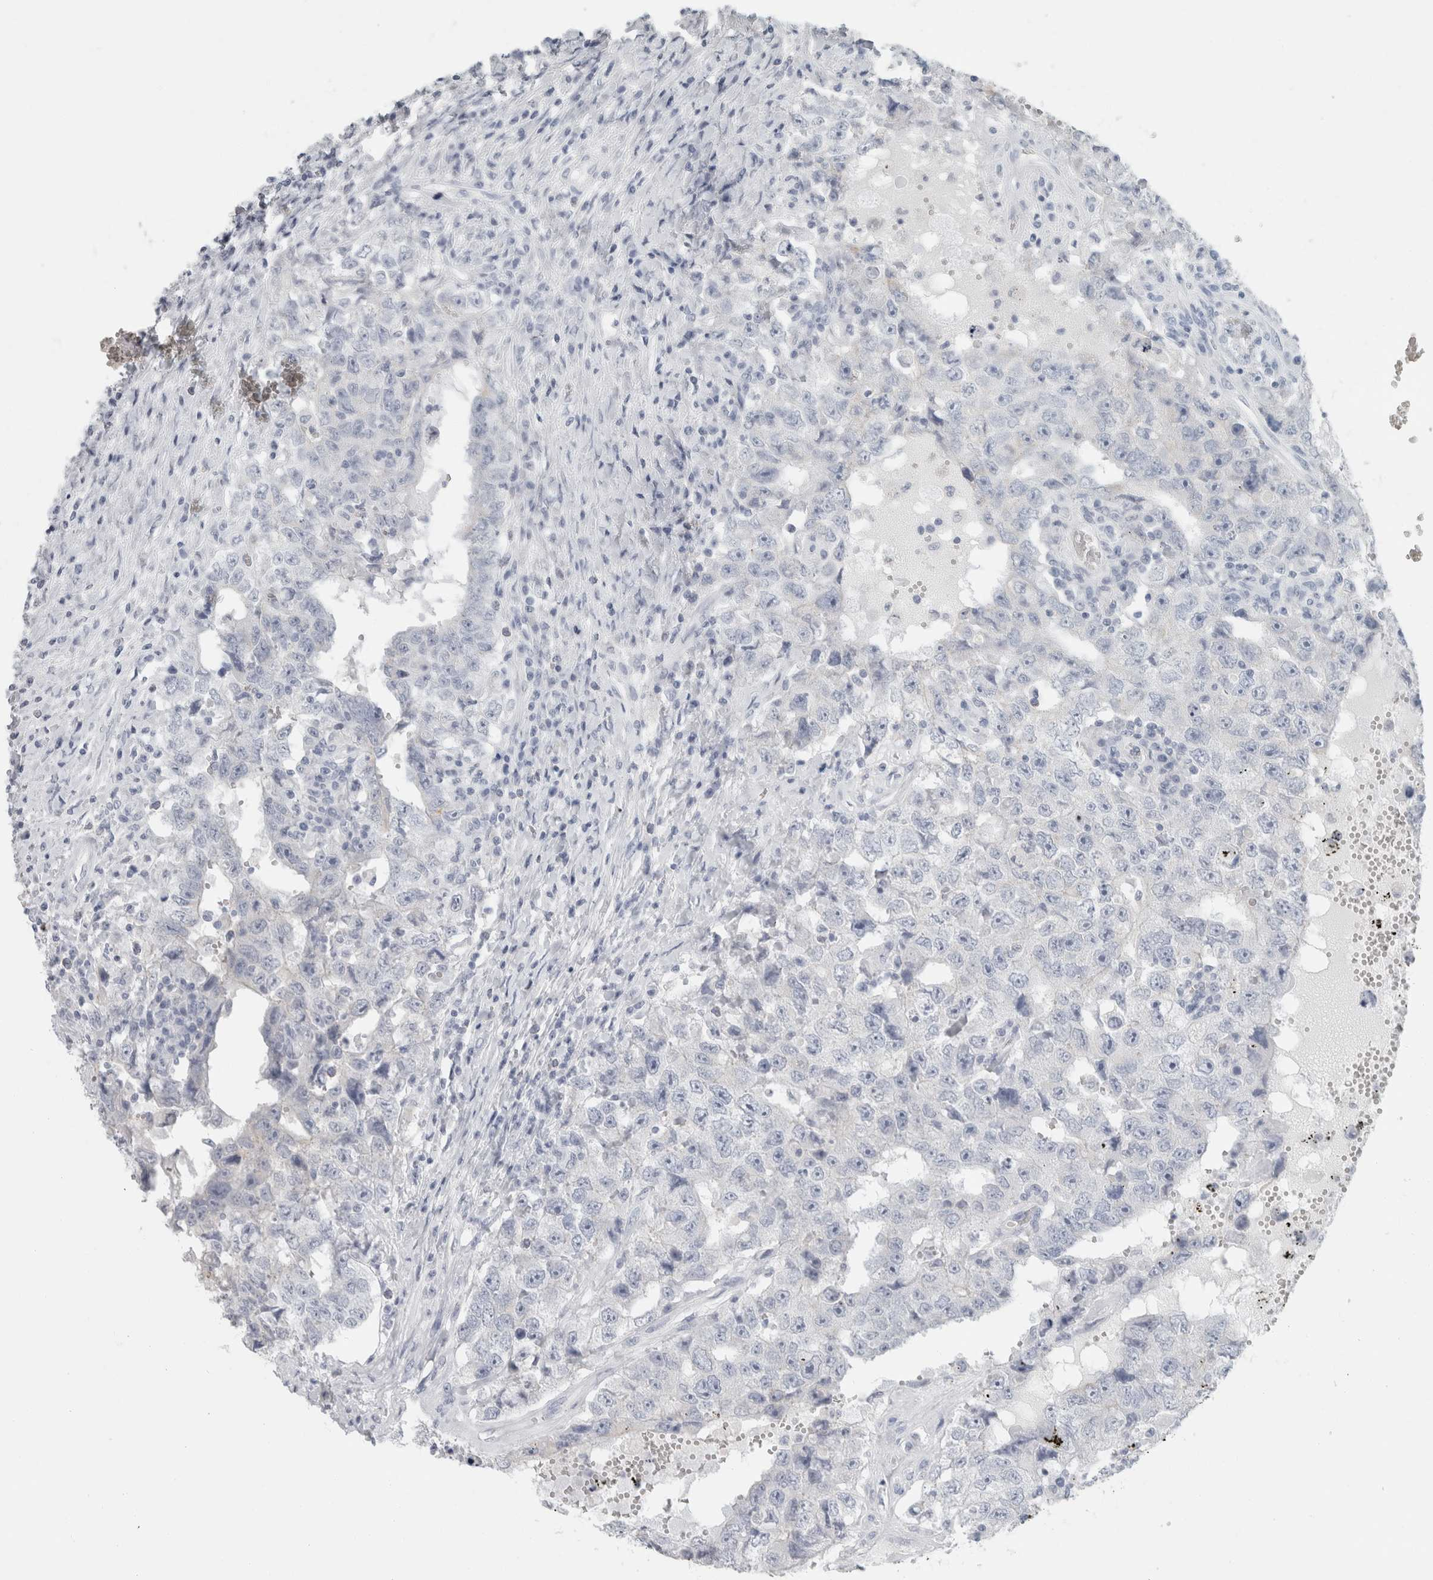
{"staining": {"intensity": "negative", "quantity": "none", "location": "none"}, "tissue": "testis cancer", "cell_type": "Tumor cells", "image_type": "cancer", "snomed": [{"axis": "morphology", "description": "Carcinoma, Embryonal, NOS"}, {"axis": "topography", "description": "Testis"}], "caption": "Immunohistochemical staining of human testis embryonal carcinoma shows no significant positivity in tumor cells.", "gene": "SLC28A3", "patient": {"sex": "male", "age": 26}}